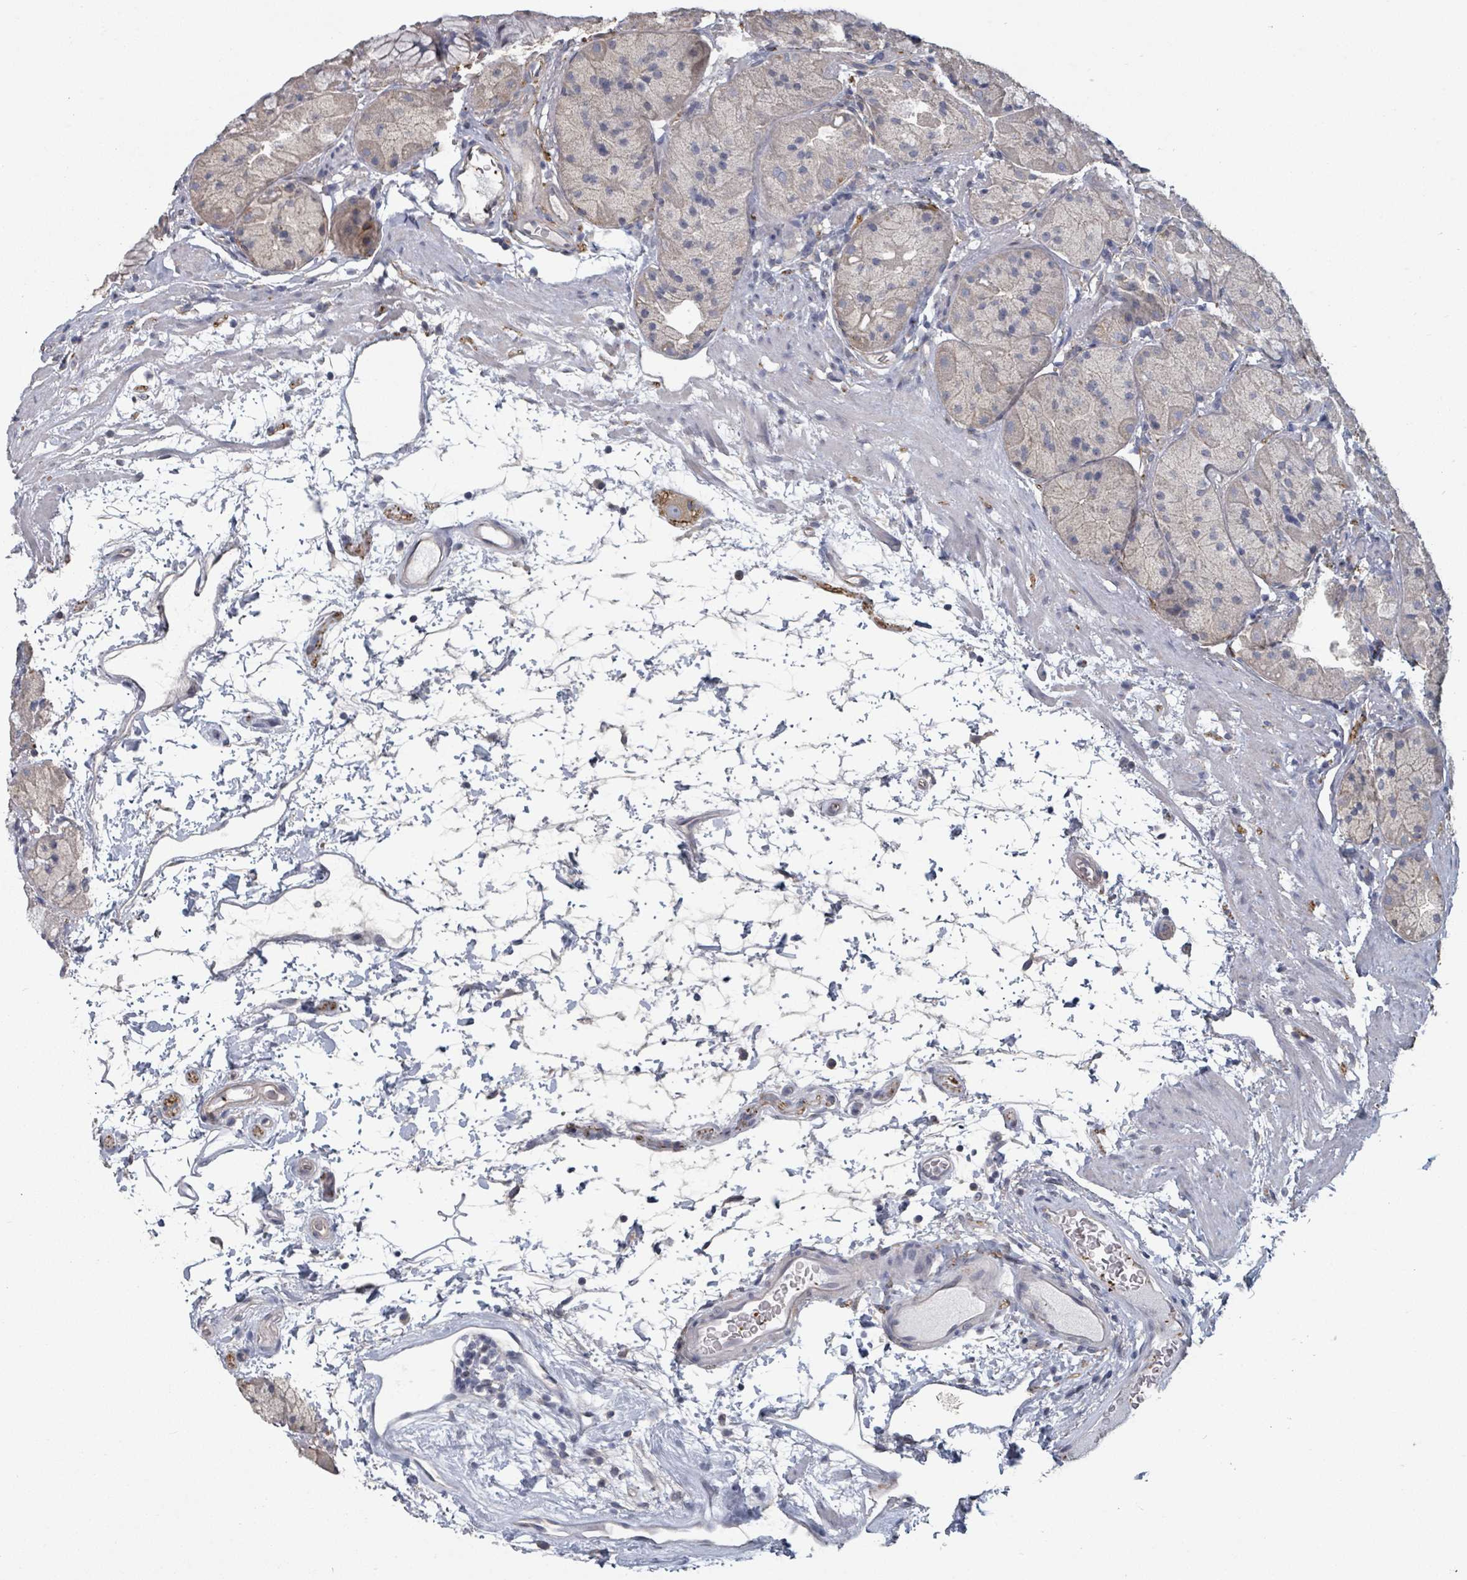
{"staining": {"intensity": "negative", "quantity": "none", "location": "none"}, "tissue": "stomach", "cell_type": "Glandular cells", "image_type": "normal", "snomed": [{"axis": "morphology", "description": "Normal tissue, NOS"}, {"axis": "topography", "description": "Stomach"}], "caption": "This is a micrograph of immunohistochemistry staining of normal stomach, which shows no expression in glandular cells.", "gene": "PLAUR", "patient": {"sex": "male", "age": 57}}